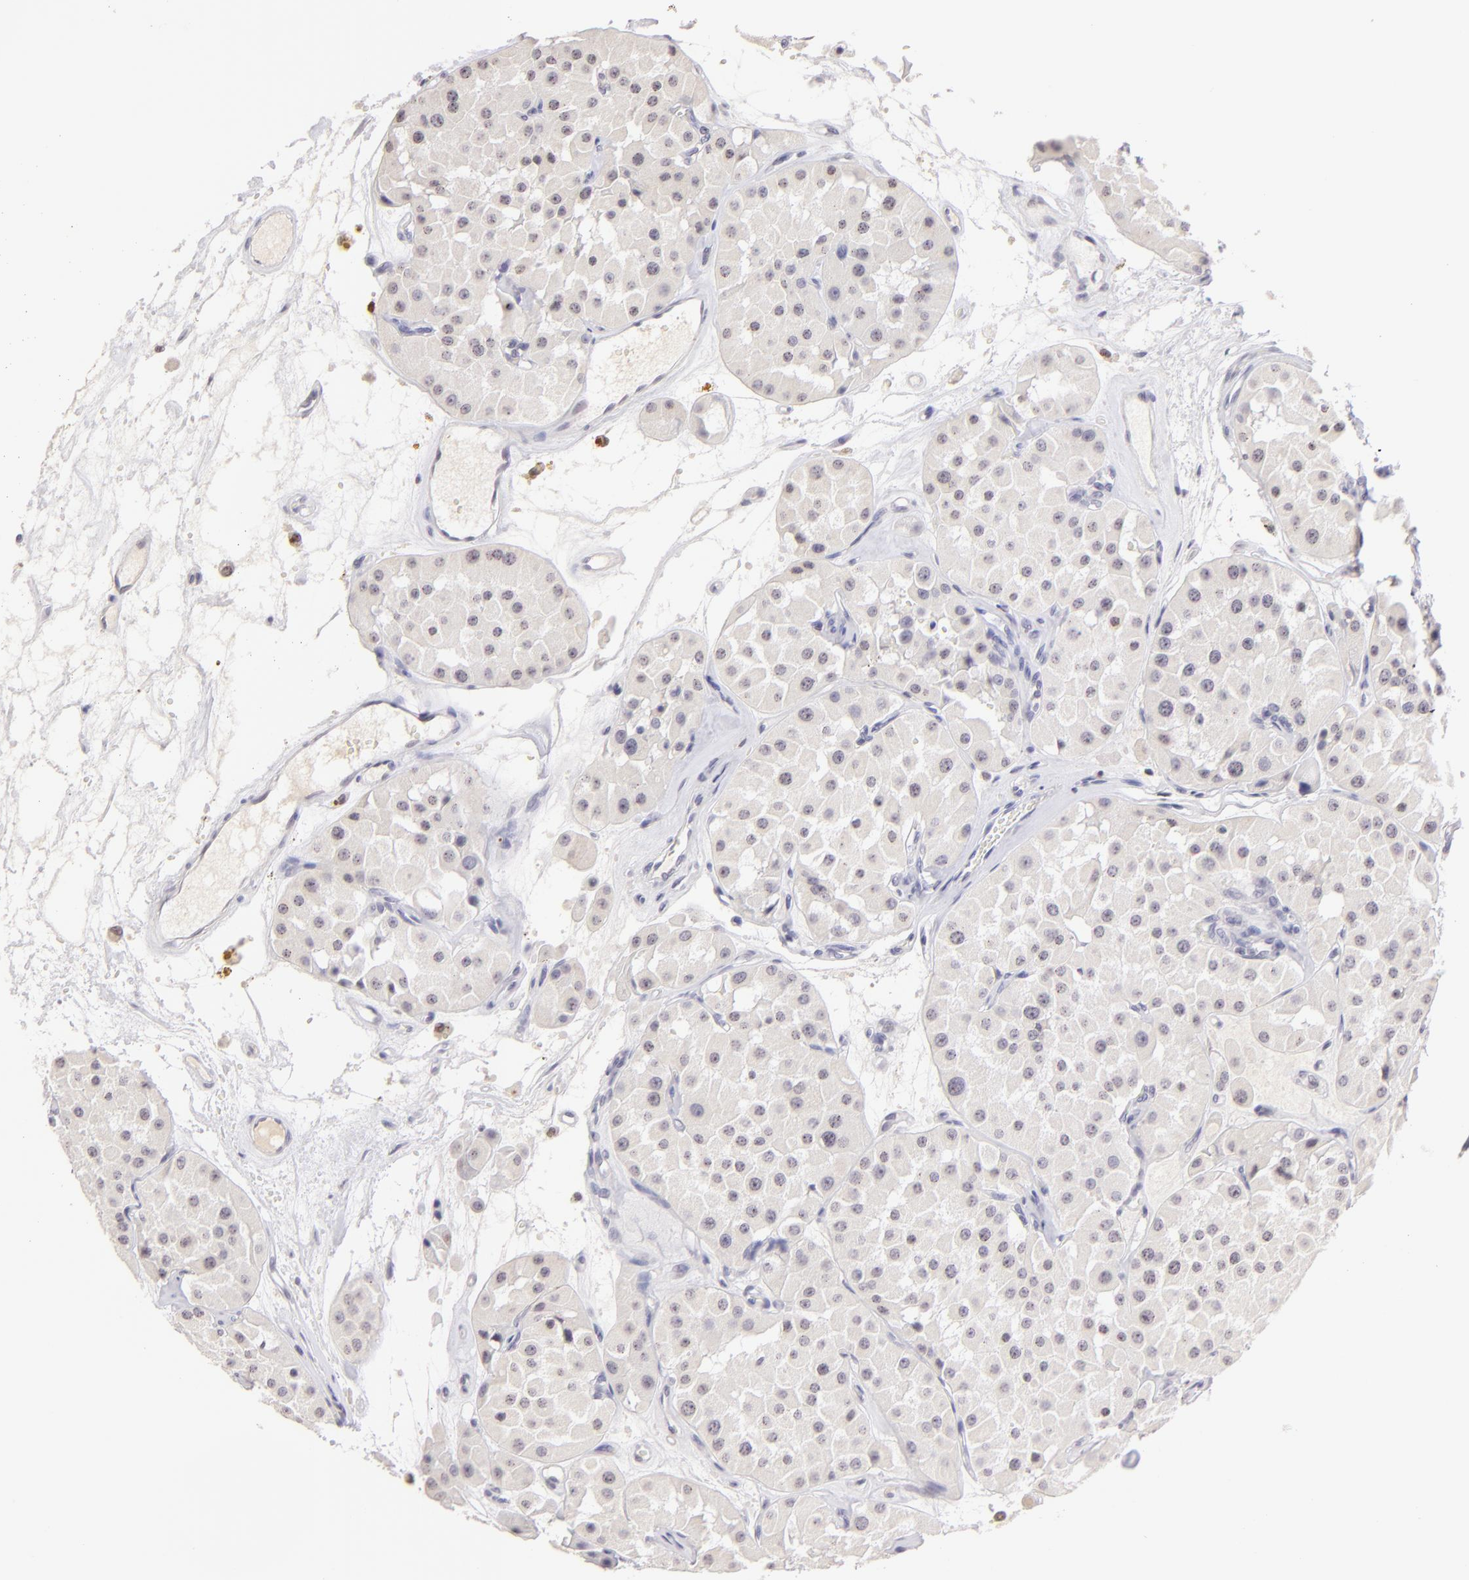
{"staining": {"intensity": "negative", "quantity": "none", "location": "none"}, "tissue": "renal cancer", "cell_type": "Tumor cells", "image_type": "cancer", "snomed": [{"axis": "morphology", "description": "Adenocarcinoma, uncertain malignant potential"}, {"axis": "topography", "description": "Kidney"}], "caption": "Tumor cells are negative for brown protein staining in adenocarcinoma,  uncertain malignant potential (renal).", "gene": "MAGEA1", "patient": {"sex": "male", "age": 63}}